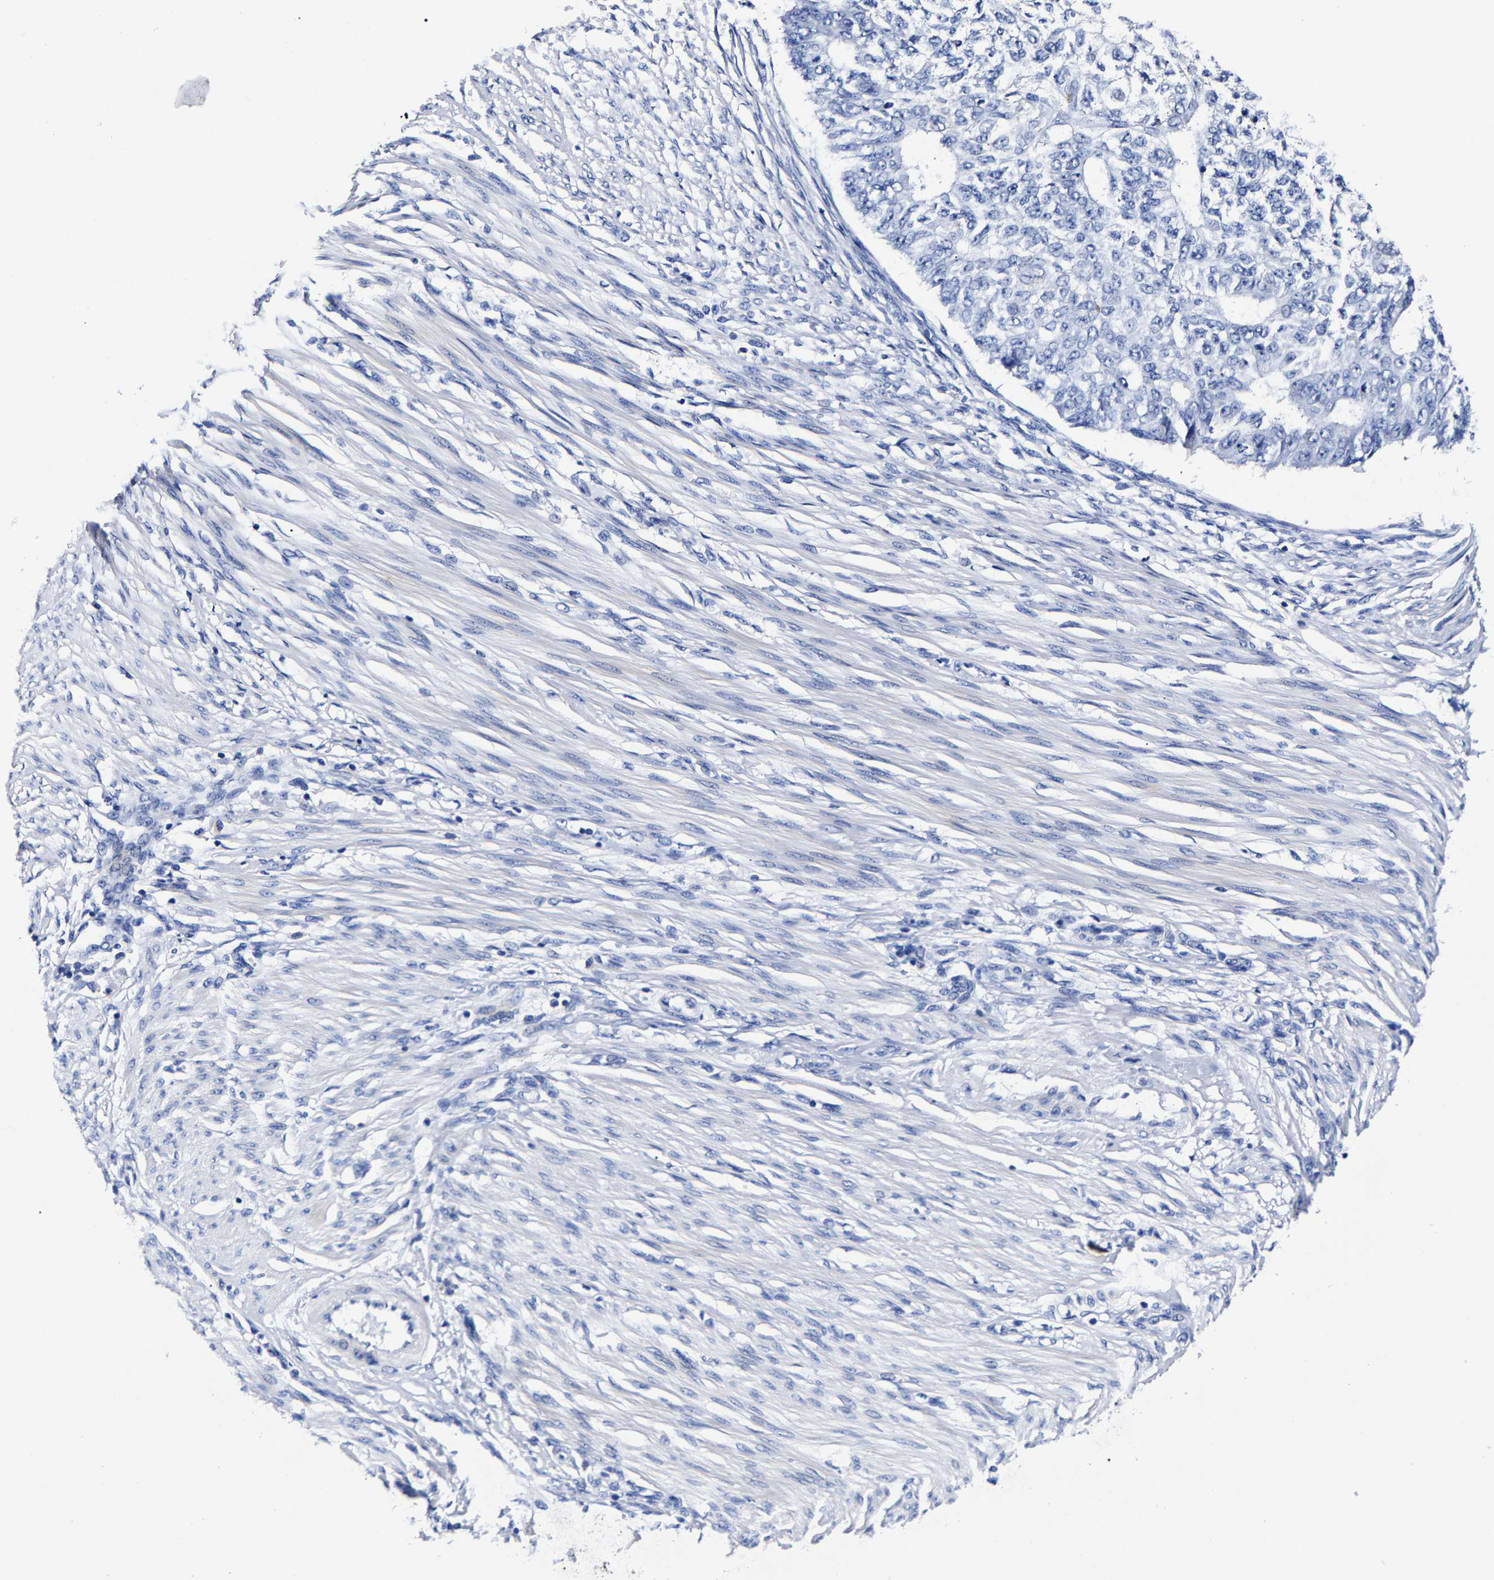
{"staining": {"intensity": "negative", "quantity": "none", "location": "none"}, "tissue": "endometrial cancer", "cell_type": "Tumor cells", "image_type": "cancer", "snomed": [{"axis": "morphology", "description": "Adenocarcinoma, NOS"}, {"axis": "topography", "description": "Endometrium"}], "caption": "A photomicrograph of endometrial cancer (adenocarcinoma) stained for a protein displays no brown staining in tumor cells.", "gene": "CPA2", "patient": {"sex": "female", "age": 32}}